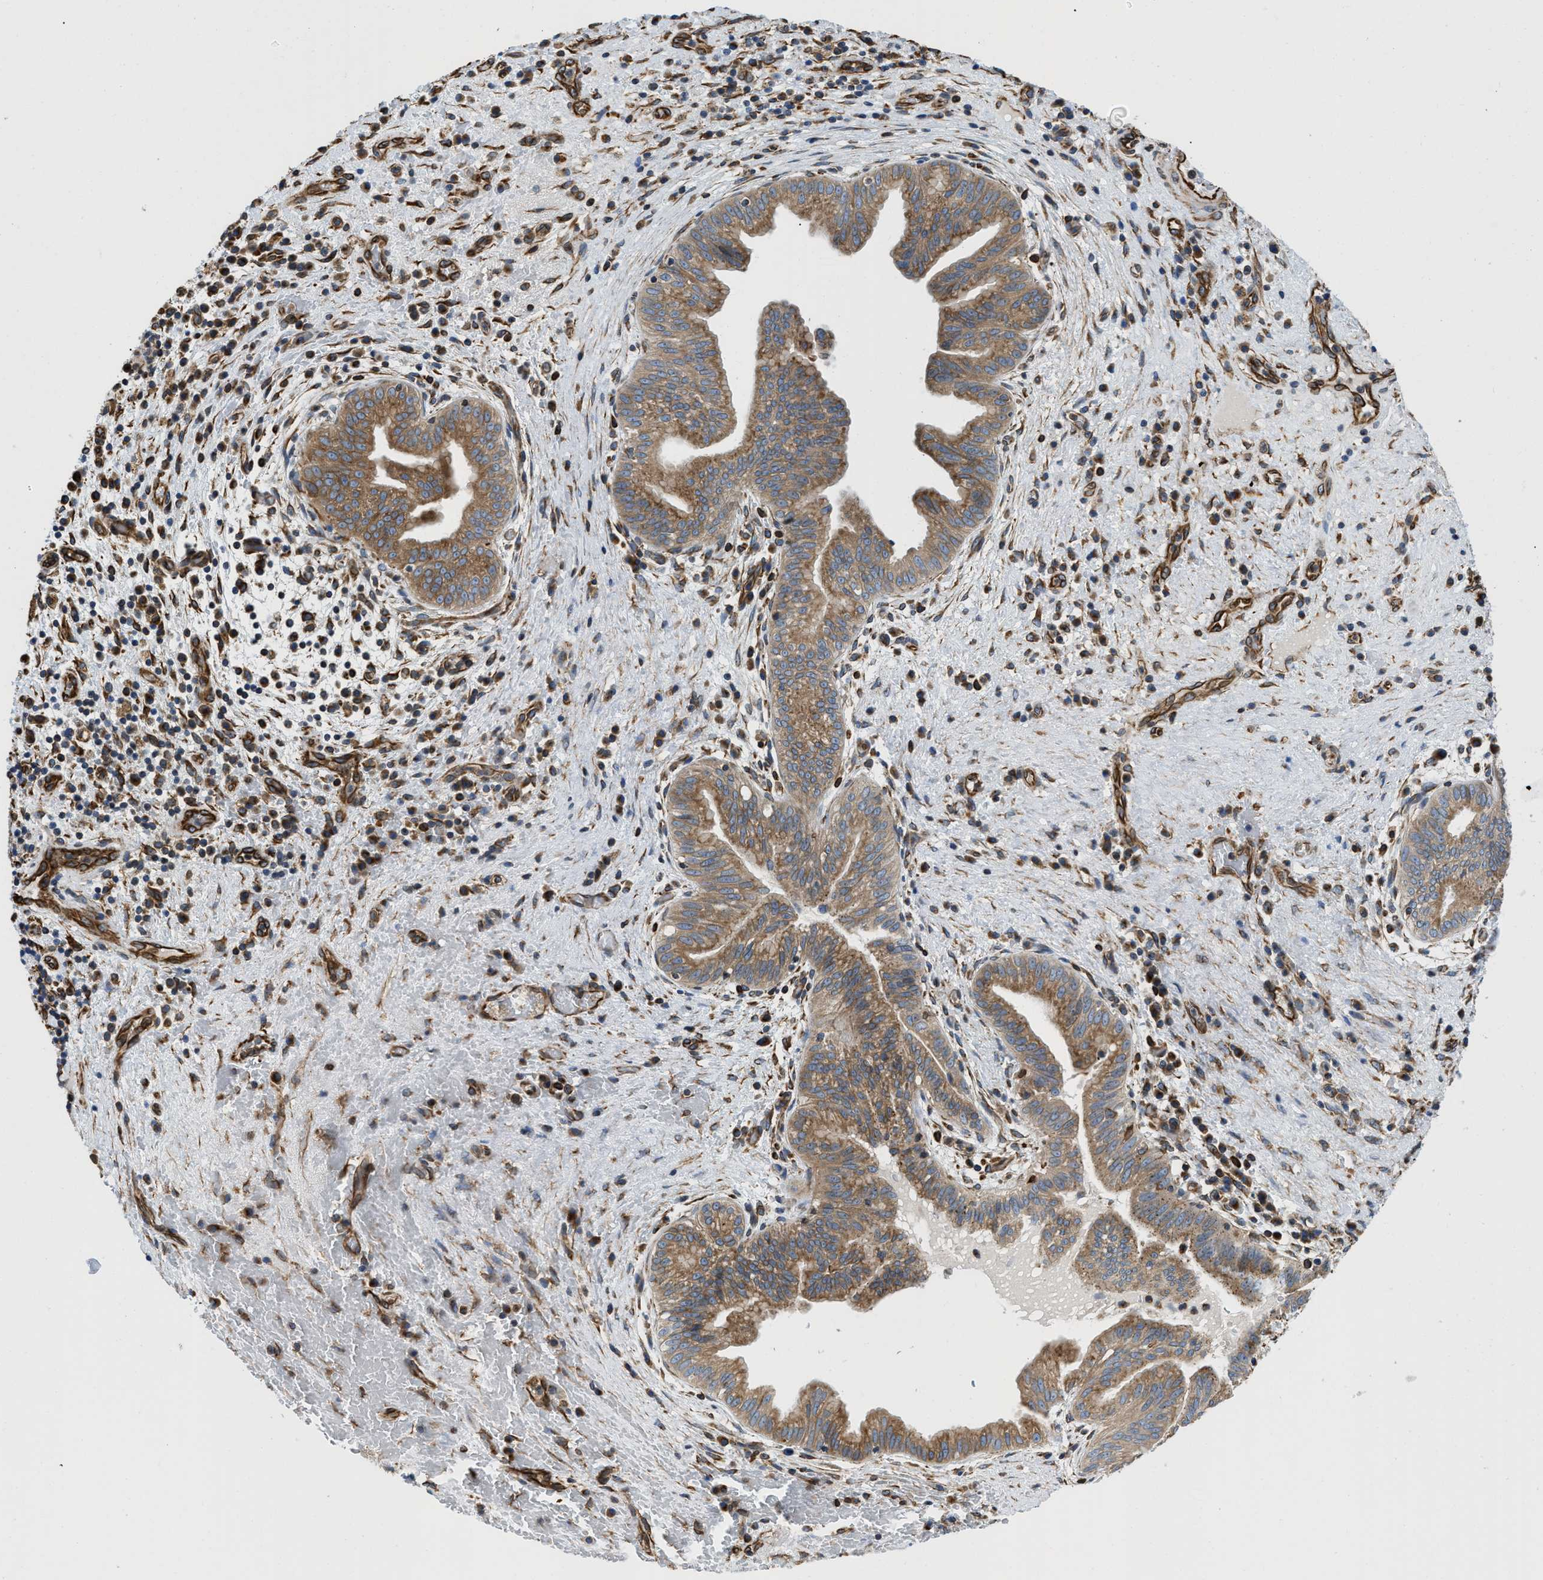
{"staining": {"intensity": "moderate", "quantity": ">75%", "location": "cytoplasmic/membranous"}, "tissue": "liver cancer", "cell_type": "Tumor cells", "image_type": "cancer", "snomed": [{"axis": "morphology", "description": "Cholangiocarcinoma"}, {"axis": "topography", "description": "Liver"}], "caption": "A high-resolution micrograph shows immunohistochemistry staining of liver cancer, which displays moderate cytoplasmic/membranous staining in about >75% of tumor cells.", "gene": "HSD17B12", "patient": {"sex": "female", "age": 38}}